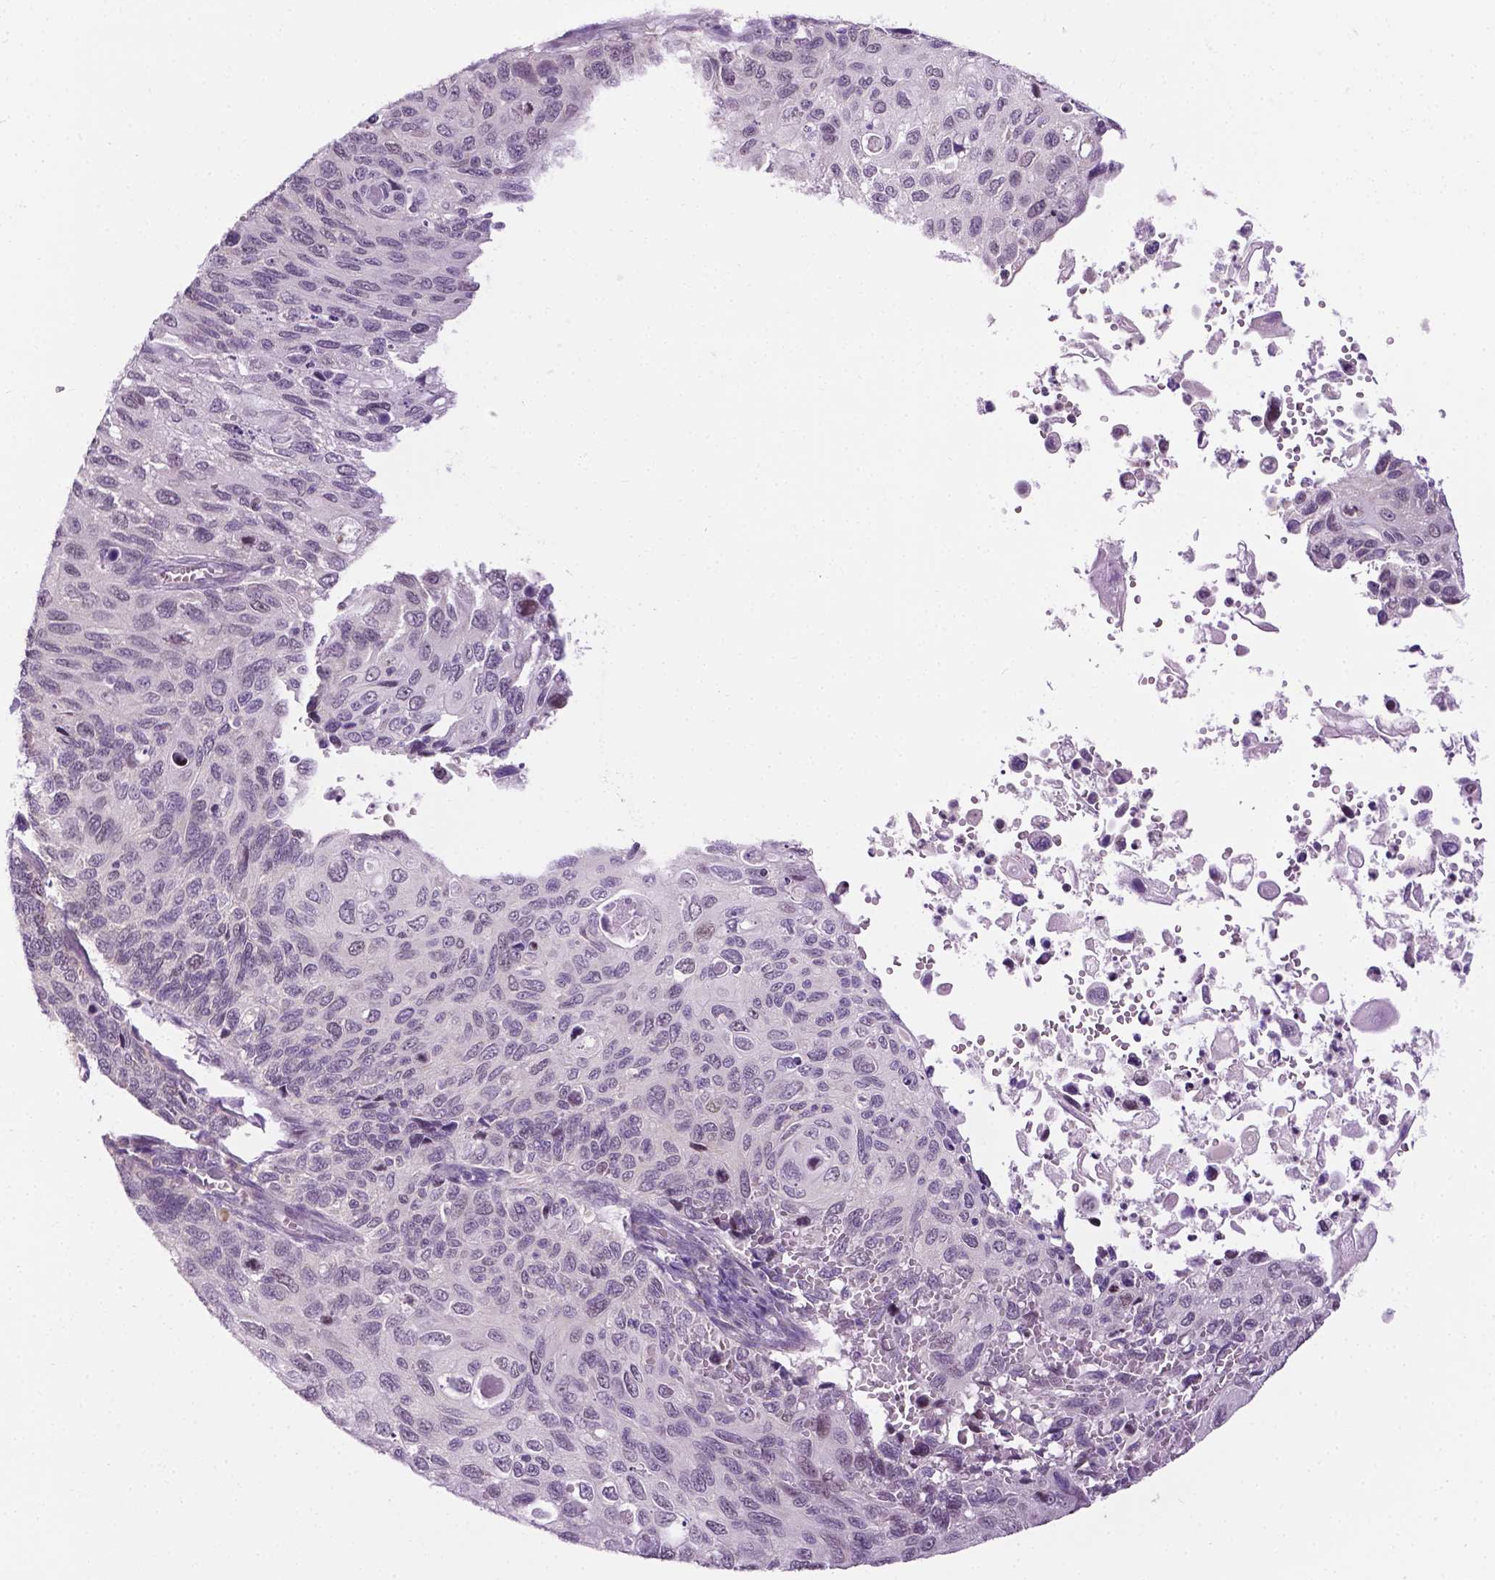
{"staining": {"intensity": "negative", "quantity": "none", "location": "none"}, "tissue": "cervical cancer", "cell_type": "Tumor cells", "image_type": "cancer", "snomed": [{"axis": "morphology", "description": "Squamous cell carcinoma, NOS"}, {"axis": "topography", "description": "Cervix"}], "caption": "Protein analysis of cervical cancer exhibits no significant staining in tumor cells.", "gene": "DENND4A", "patient": {"sex": "female", "age": 70}}